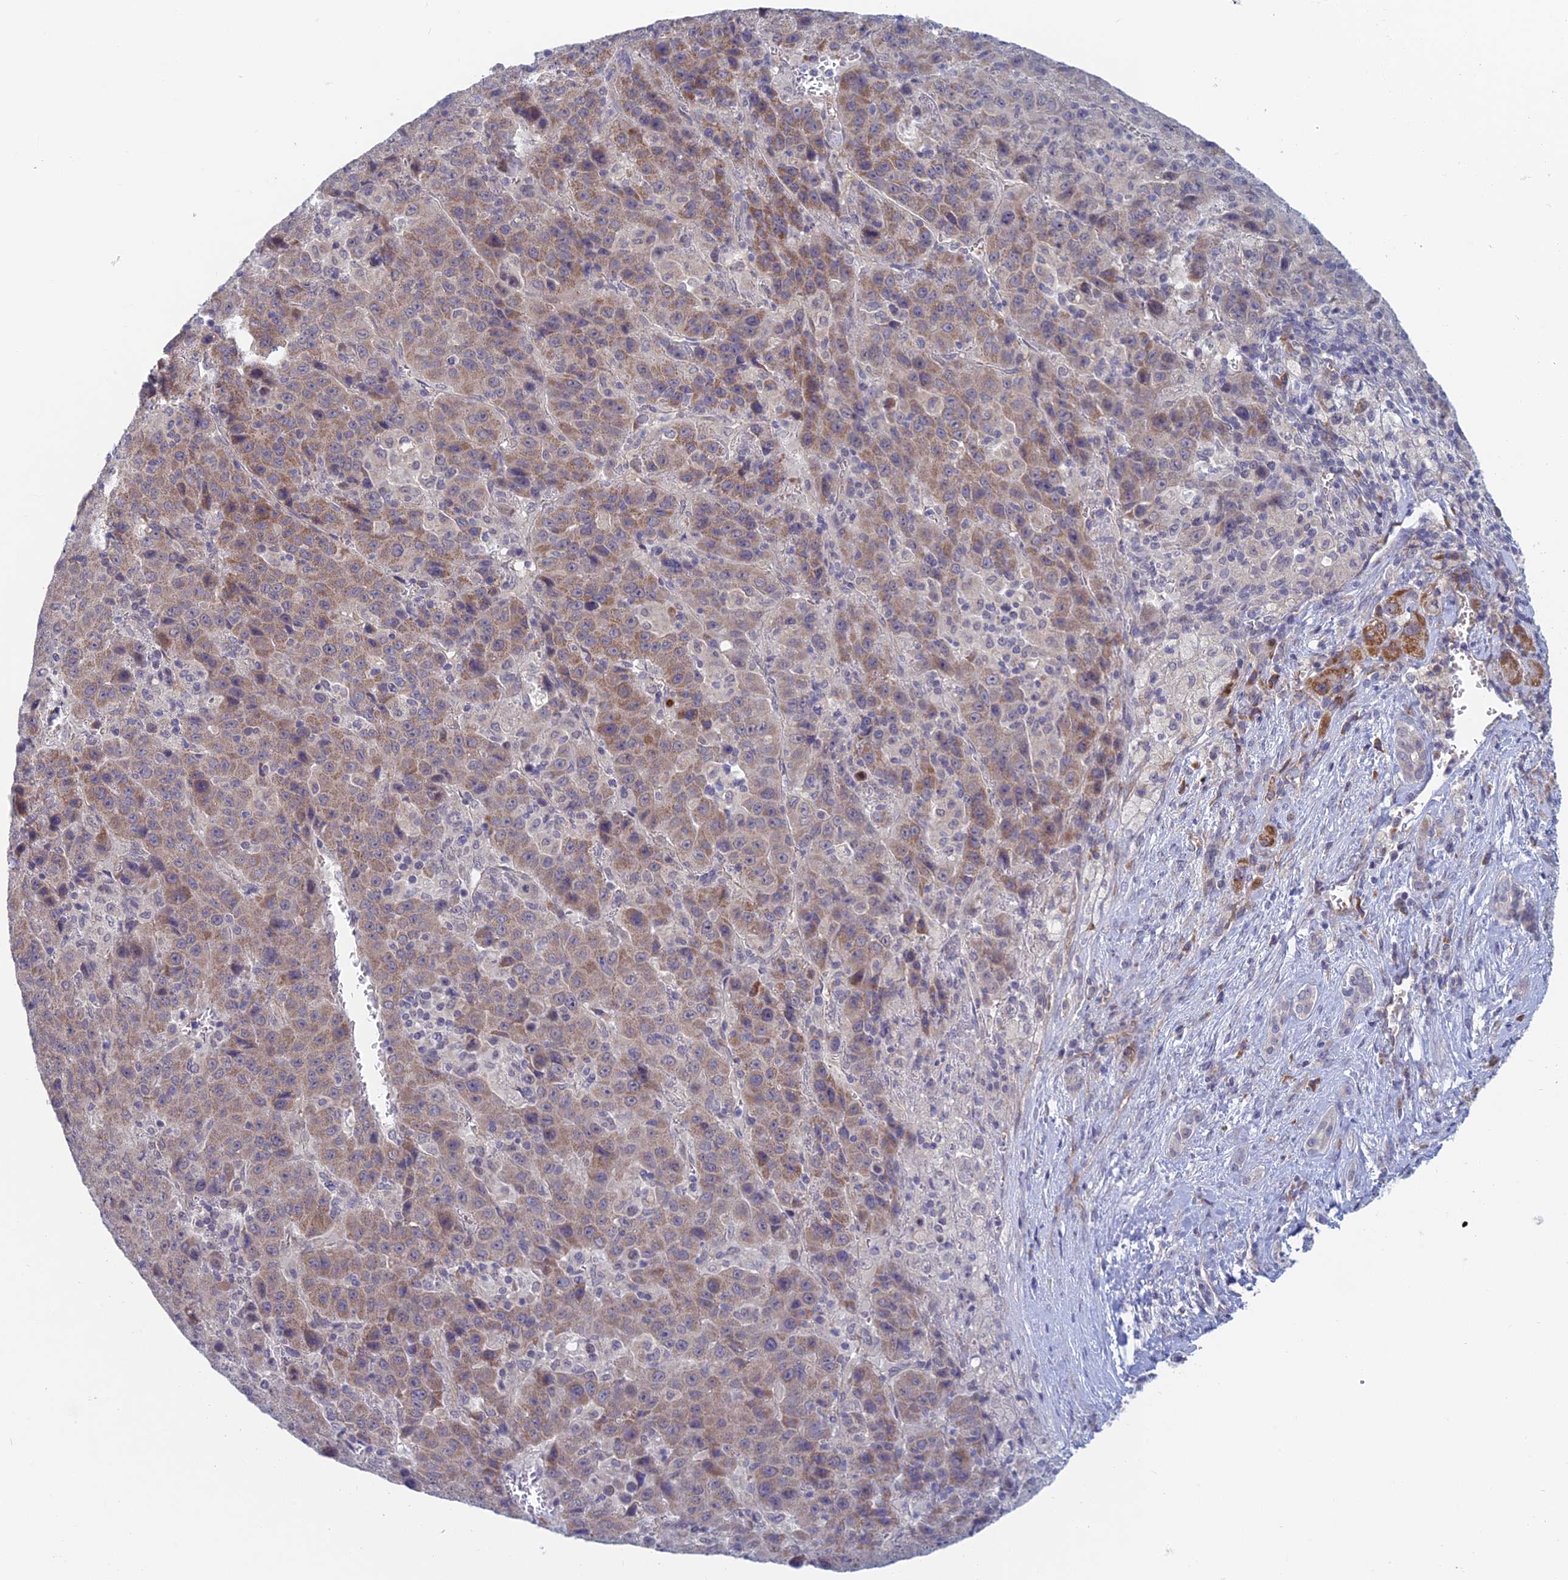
{"staining": {"intensity": "moderate", "quantity": "25%-75%", "location": "cytoplasmic/membranous"}, "tissue": "liver cancer", "cell_type": "Tumor cells", "image_type": "cancer", "snomed": [{"axis": "morphology", "description": "Carcinoma, Hepatocellular, NOS"}, {"axis": "topography", "description": "Liver"}], "caption": "Protein staining of liver cancer (hepatocellular carcinoma) tissue demonstrates moderate cytoplasmic/membranous staining in approximately 25%-75% of tumor cells.", "gene": "PPP1R26", "patient": {"sex": "female", "age": 53}}